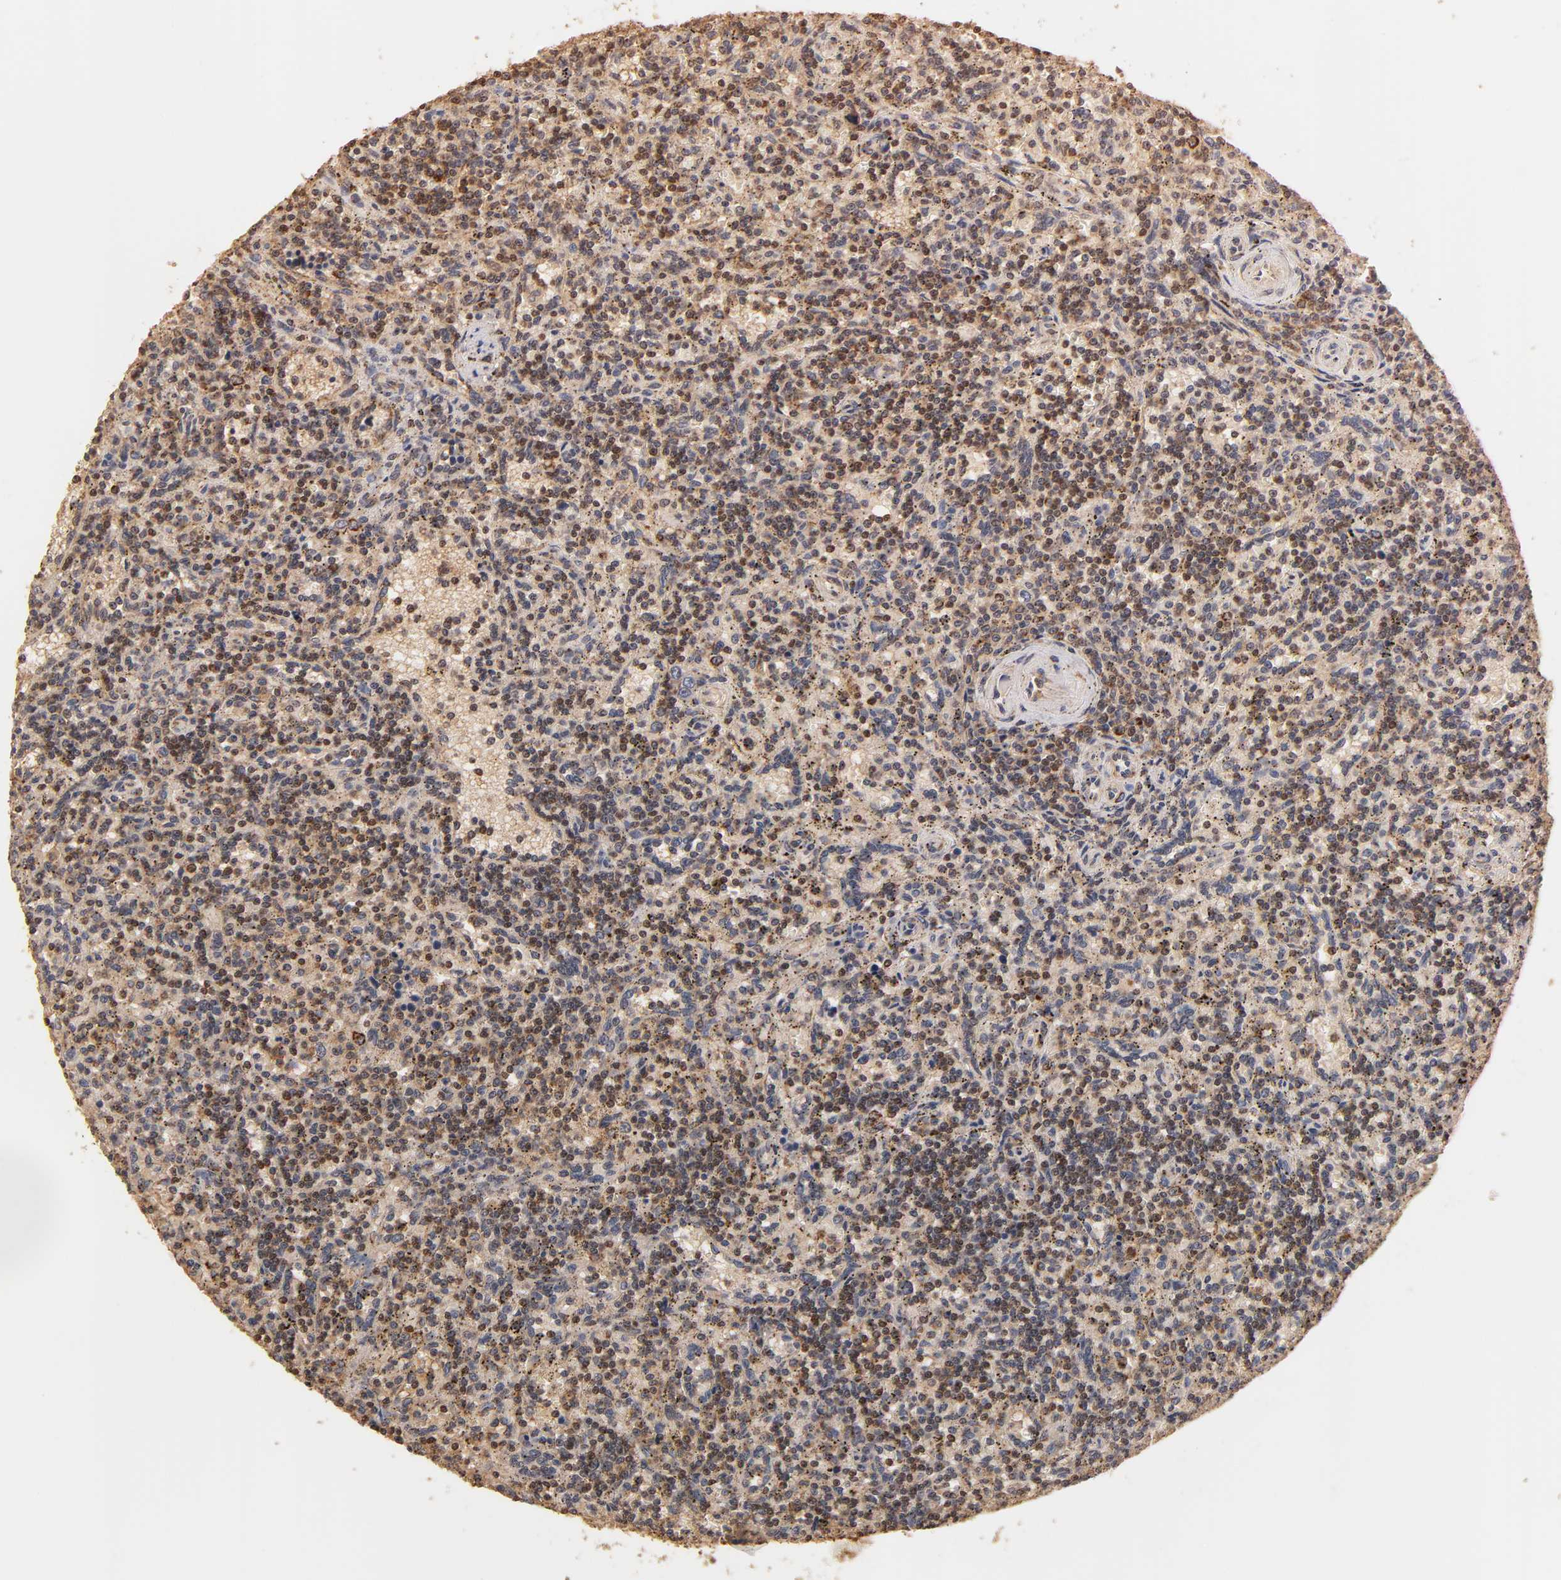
{"staining": {"intensity": "strong", "quantity": ">75%", "location": "cytoplasmic/membranous"}, "tissue": "lymphoma", "cell_type": "Tumor cells", "image_type": "cancer", "snomed": [{"axis": "morphology", "description": "Malignant lymphoma, non-Hodgkin's type, Low grade"}, {"axis": "topography", "description": "Spleen"}], "caption": "Approximately >75% of tumor cells in human lymphoma display strong cytoplasmic/membranous protein positivity as visualized by brown immunohistochemical staining.", "gene": "PKN1", "patient": {"sex": "male", "age": 73}}